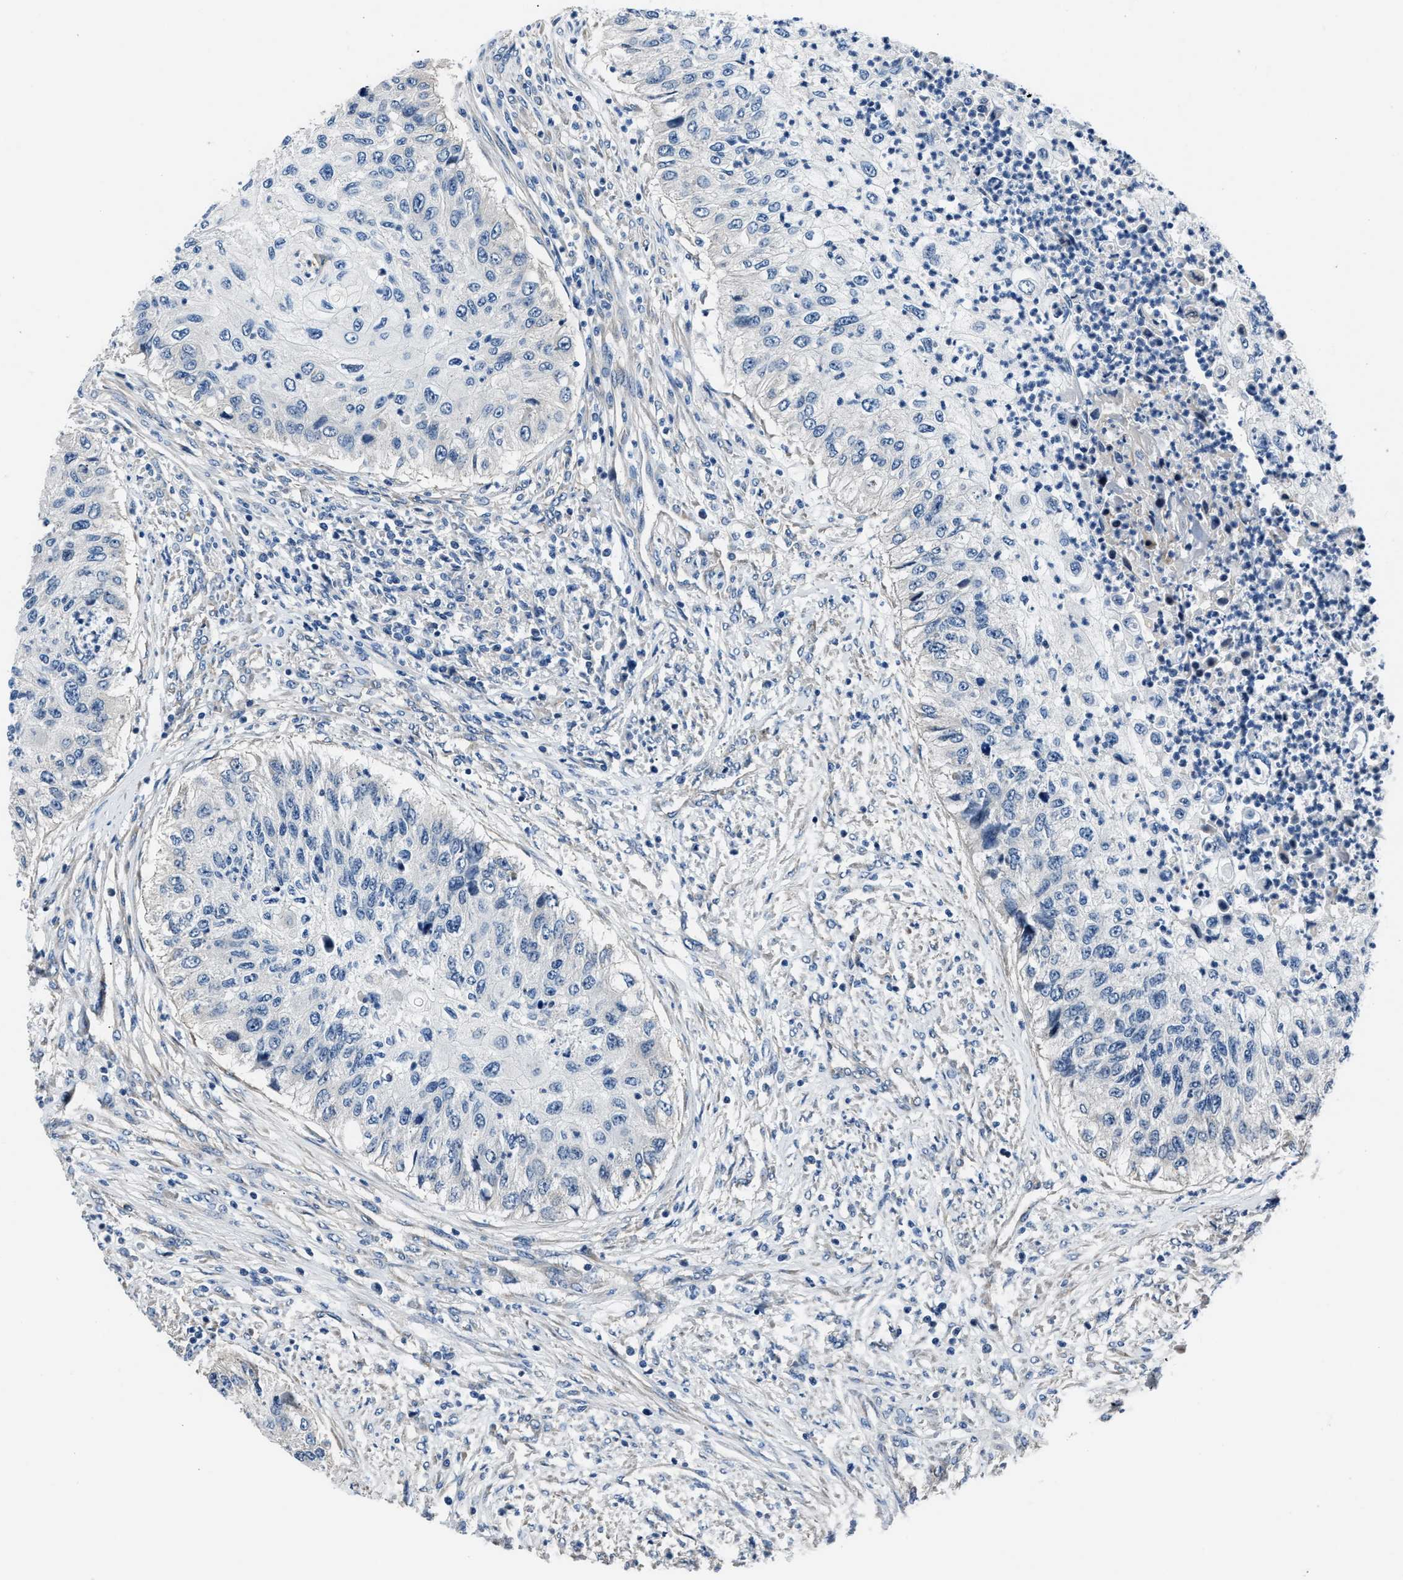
{"staining": {"intensity": "negative", "quantity": "none", "location": "none"}, "tissue": "urothelial cancer", "cell_type": "Tumor cells", "image_type": "cancer", "snomed": [{"axis": "morphology", "description": "Urothelial carcinoma, High grade"}, {"axis": "topography", "description": "Urinary bladder"}], "caption": "IHC histopathology image of neoplastic tissue: human urothelial cancer stained with DAB (3,3'-diaminobenzidine) demonstrates no significant protein staining in tumor cells.", "gene": "MPDZ", "patient": {"sex": "female", "age": 60}}